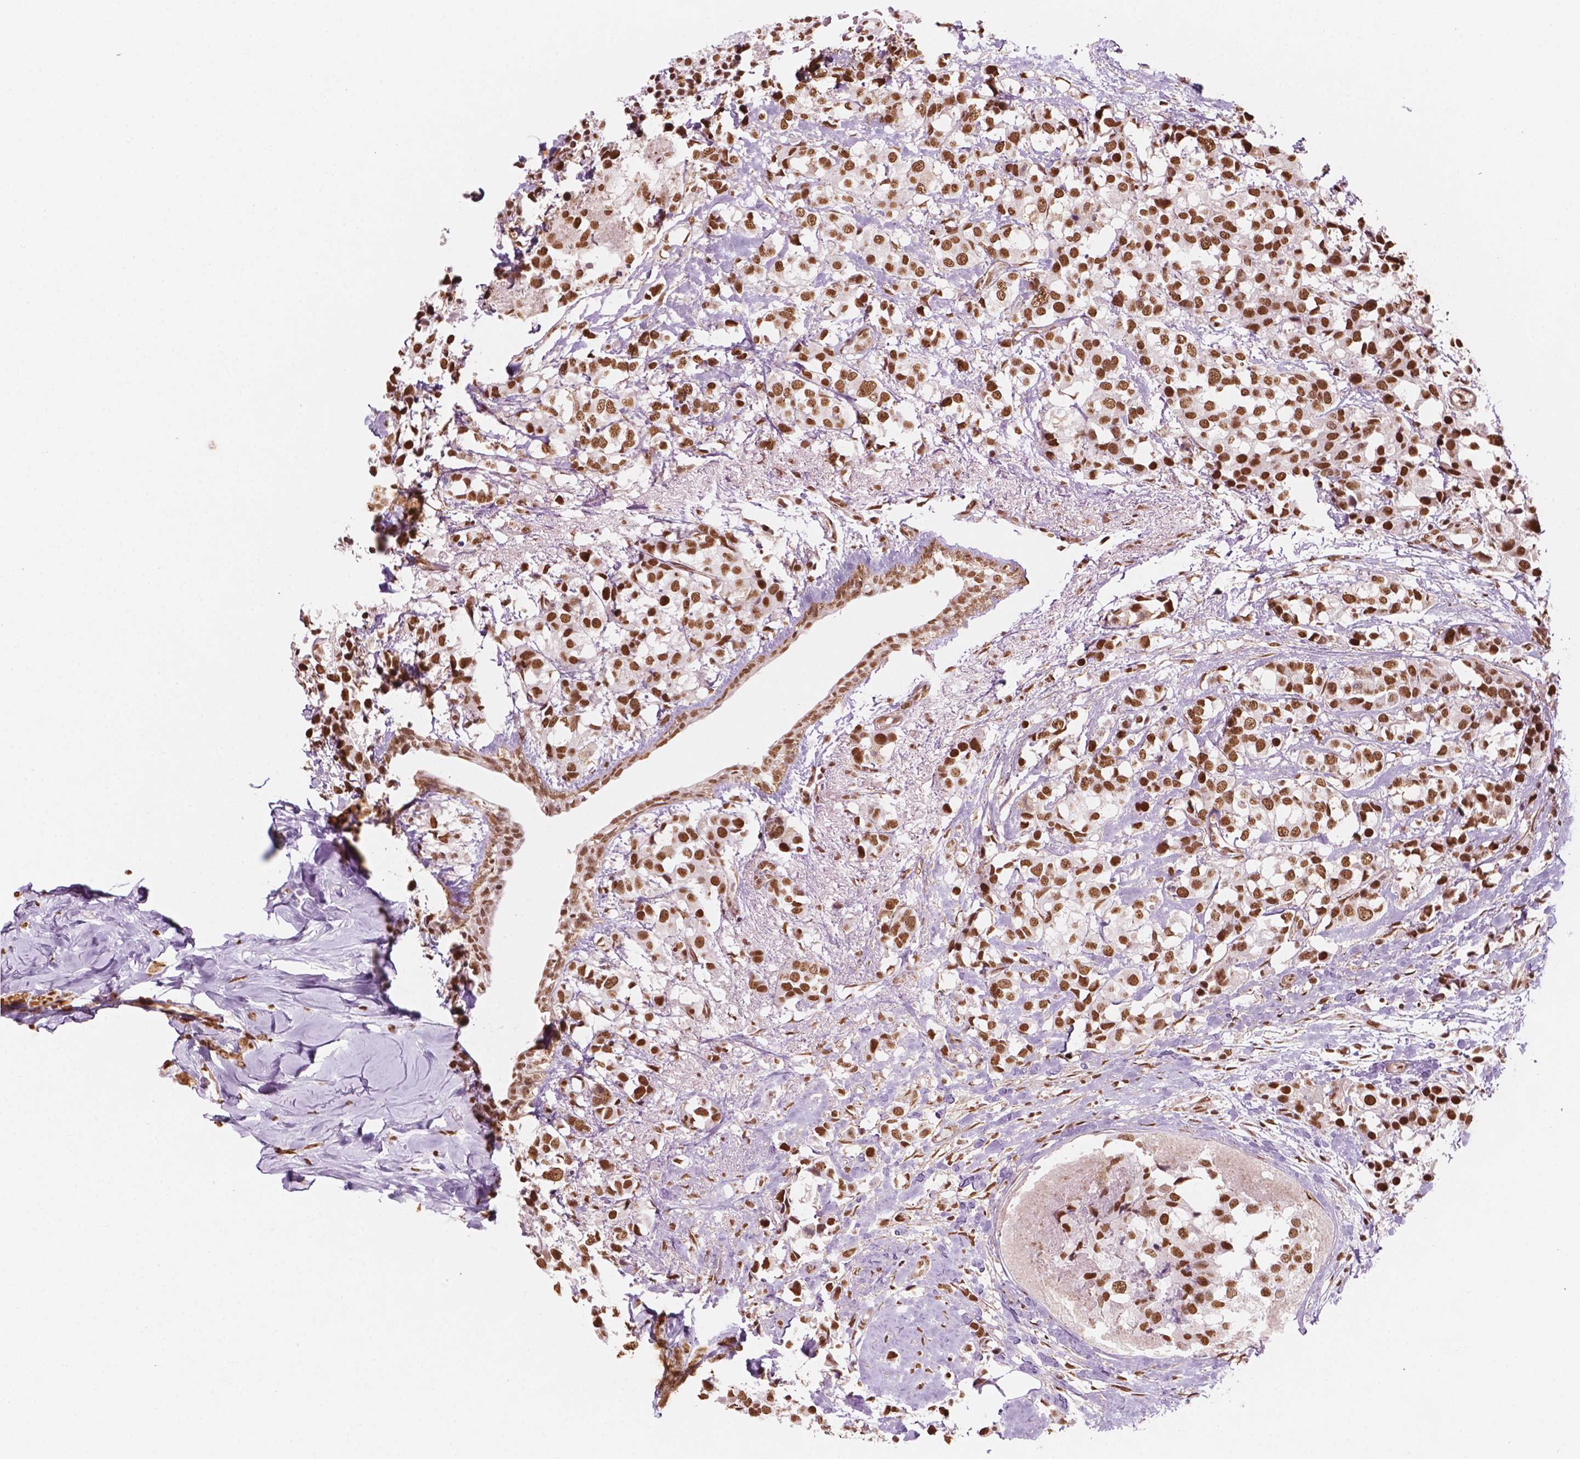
{"staining": {"intensity": "moderate", "quantity": ">75%", "location": "nuclear"}, "tissue": "breast cancer", "cell_type": "Tumor cells", "image_type": "cancer", "snomed": [{"axis": "morphology", "description": "Lobular carcinoma"}, {"axis": "topography", "description": "Breast"}], "caption": "Immunohistochemistry (IHC) (DAB (3,3'-diaminobenzidine)) staining of human lobular carcinoma (breast) demonstrates moderate nuclear protein expression in approximately >75% of tumor cells.", "gene": "GTF3C5", "patient": {"sex": "female", "age": 59}}